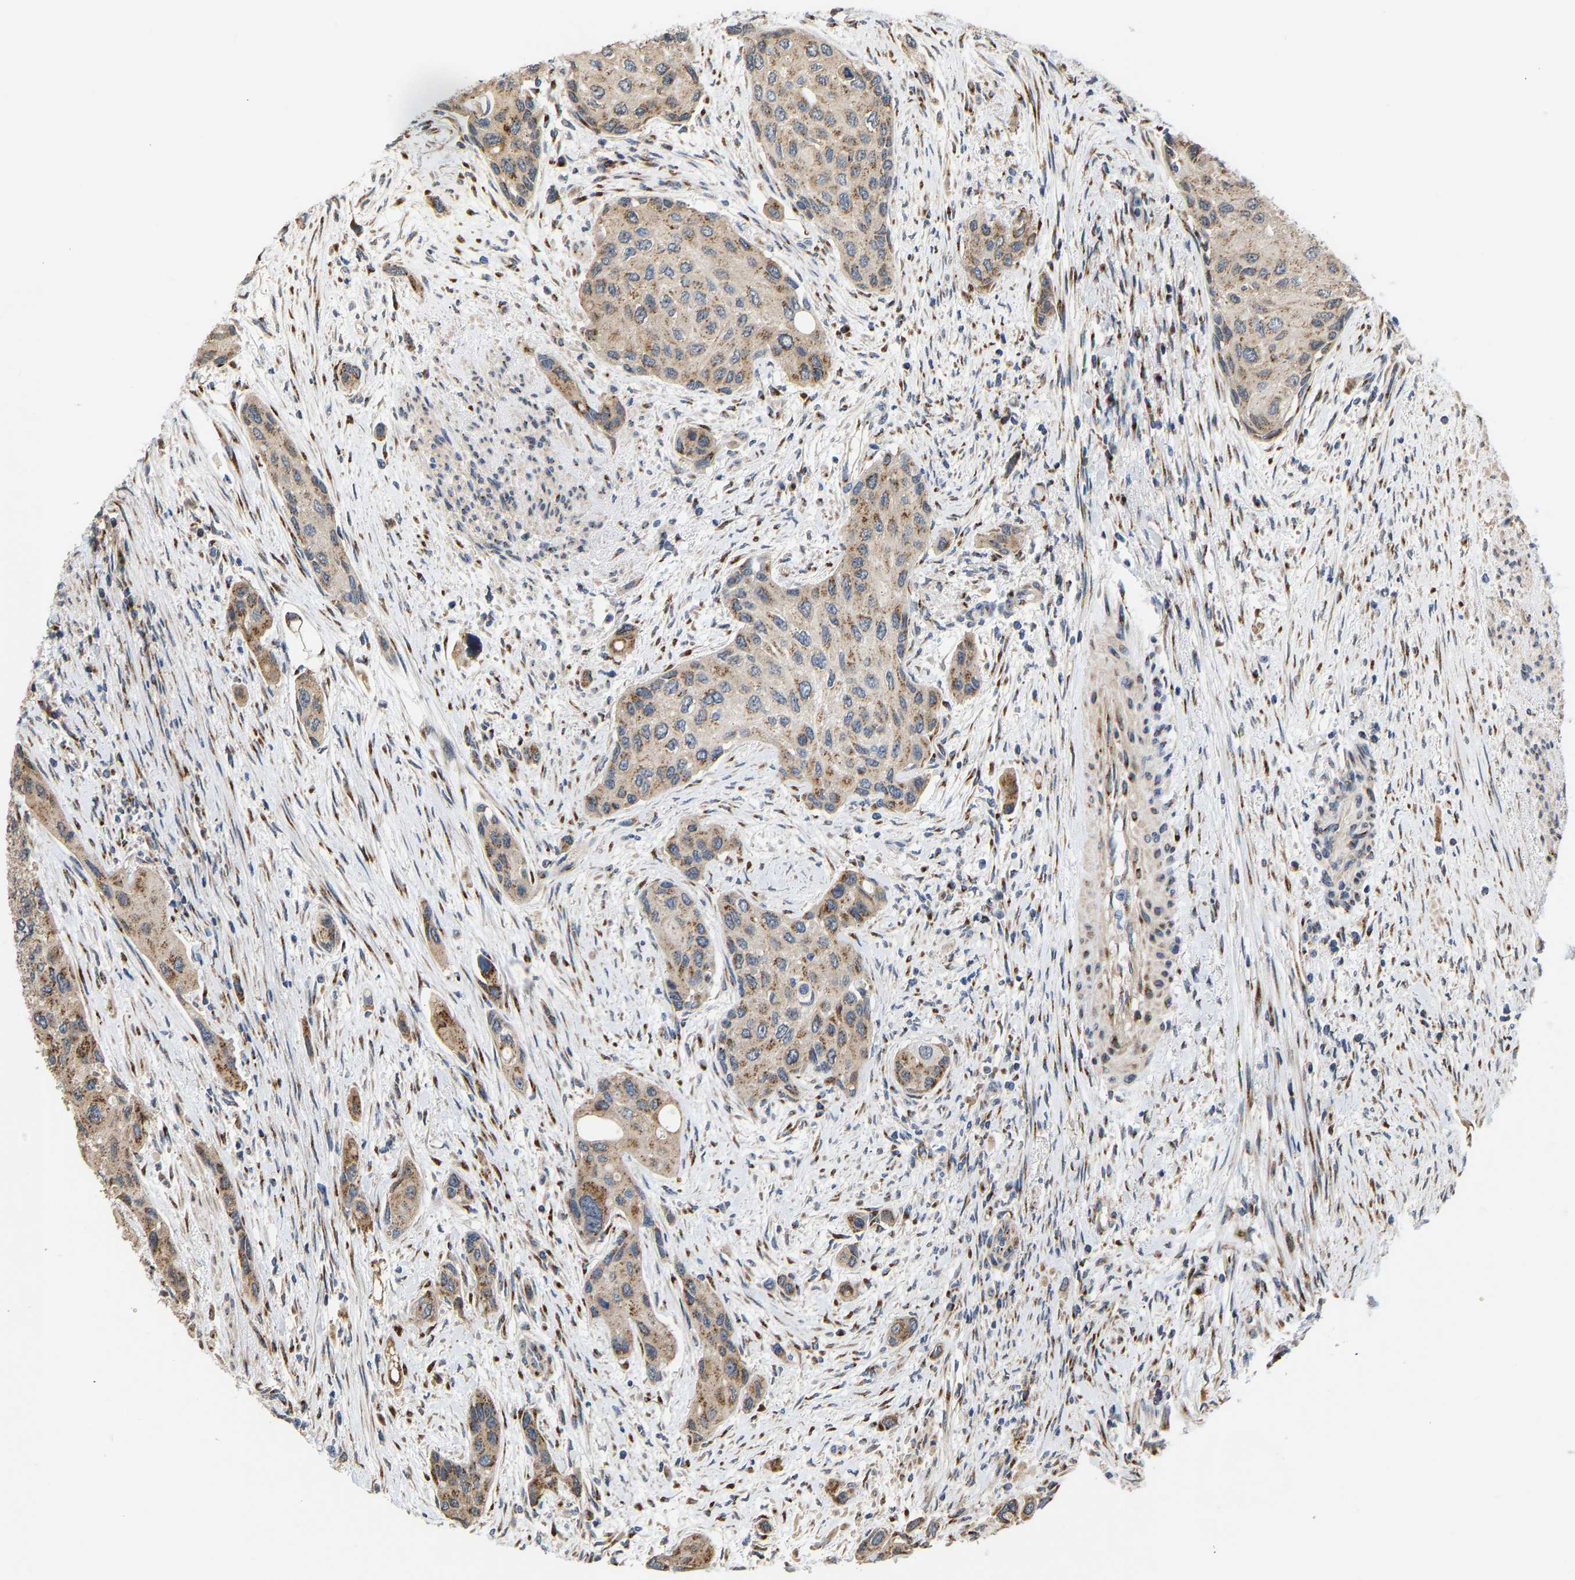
{"staining": {"intensity": "moderate", "quantity": ">75%", "location": "cytoplasmic/membranous"}, "tissue": "urothelial cancer", "cell_type": "Tumor cells", "image_type": "cancer", "snomed": [{"axis": "morphology", "description": "Urothelial carcinoma, High grade"}, {"axis": "topography", "description": "Urinary bladder"}], "caption": "Immunohistochemical staining of urothelial cancer demonstrates medium levels of moderate cytoplasmic/membranous protein positivity in about >75% of tumor cells.", "gene": "YIPF4", "patient": {"sex": "female", "age": 56}}